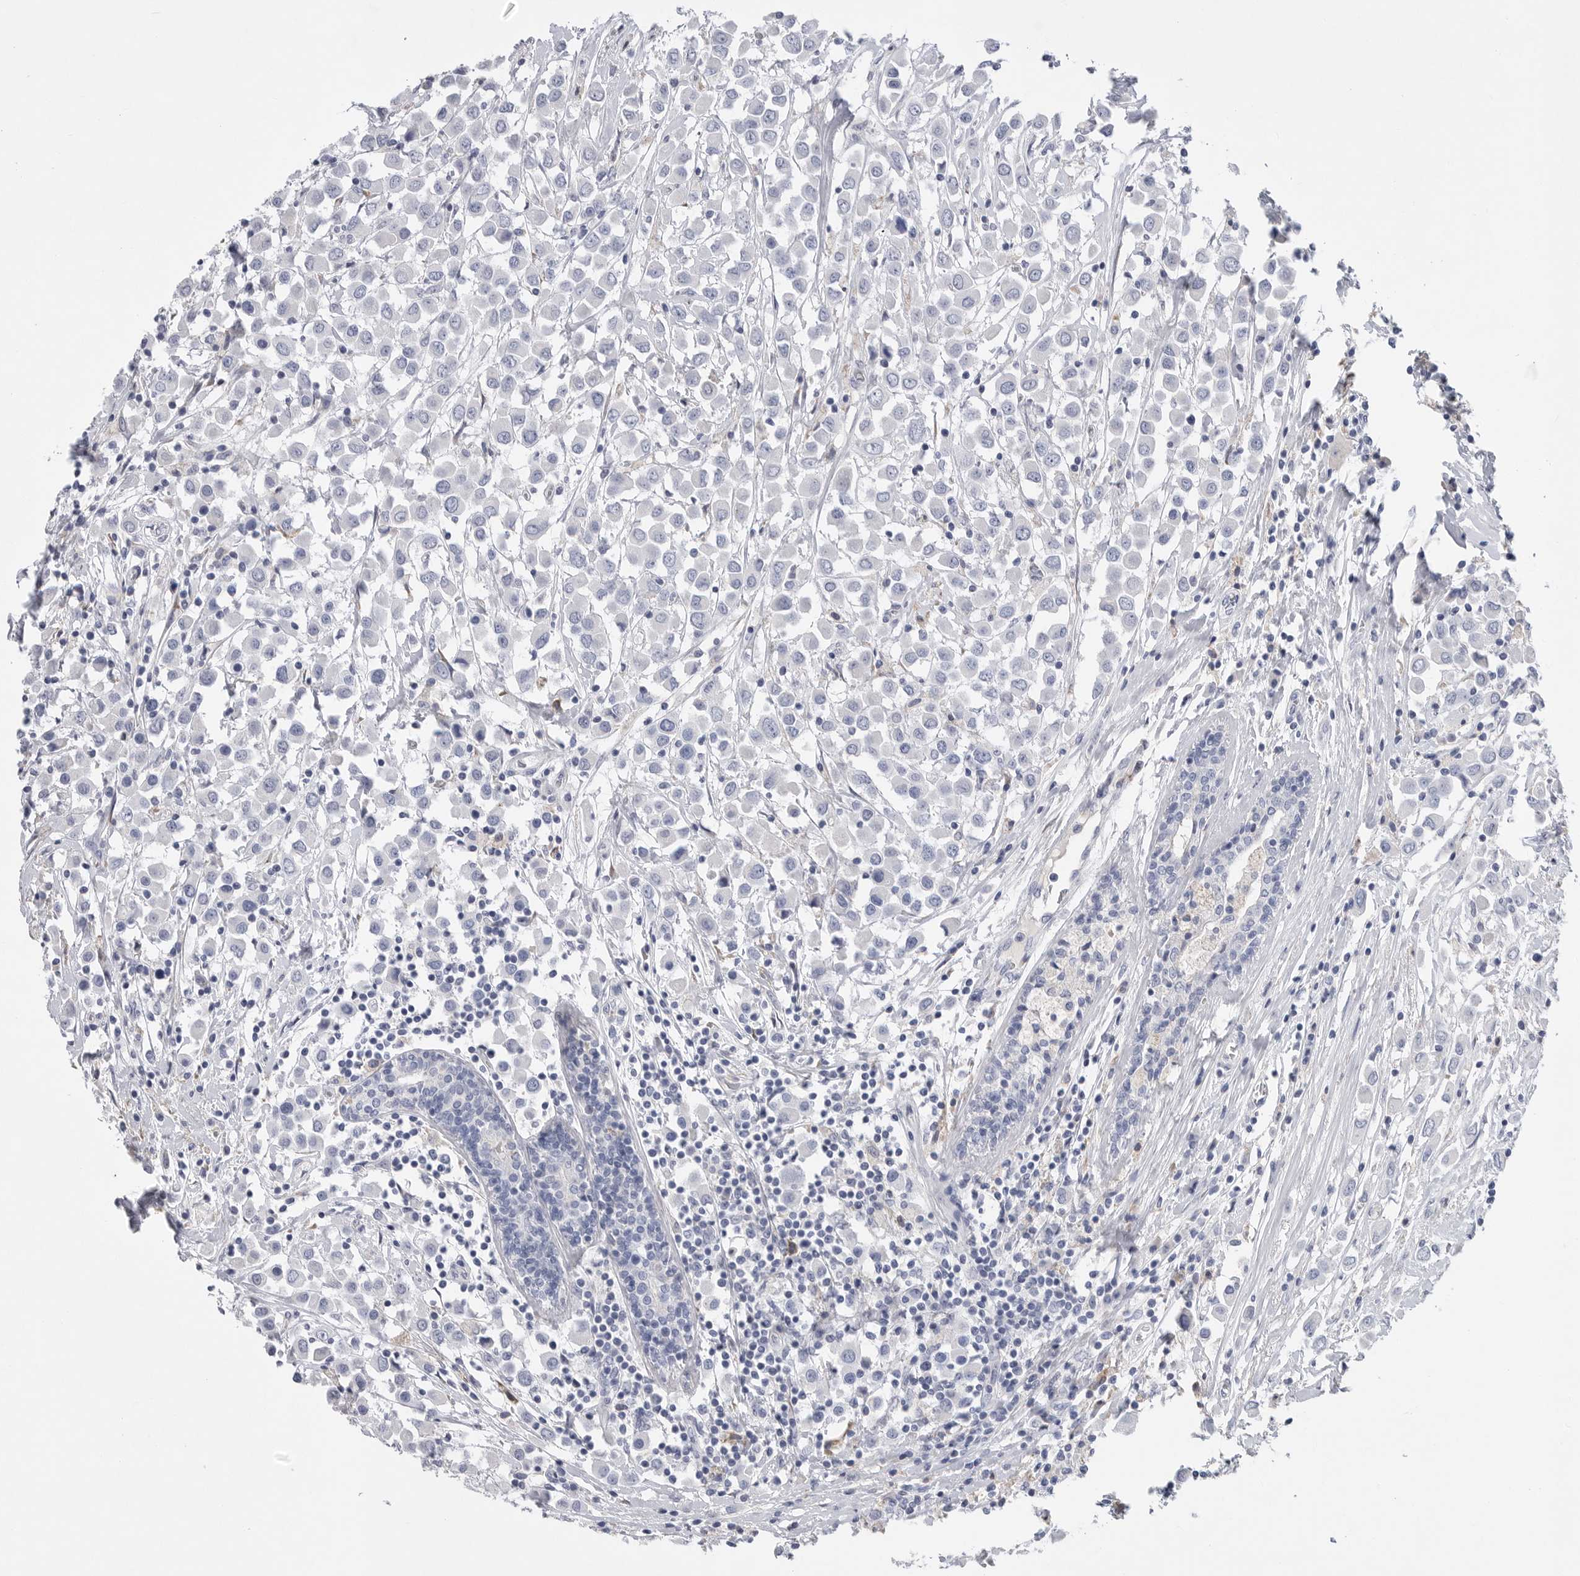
{"staining": {"intensity": "negative", "quantity": "none", "location": "none"}, "tissue": "breast cancer", "cell_type": "Tumor cells", "image_type": "cancer", "snomed": [{"axis": "morphology", "description": "Duct carcinoma"}, {"axis": "topography", "description": "Breast"}], "caption": "This is a image of immunohistochemistry staining of infiltrating ductal carcinoma (breast), which shows no positivity in tumor cells.", "gene": "CAMK2B", "patient": {"sex": "female", "age": 61}}